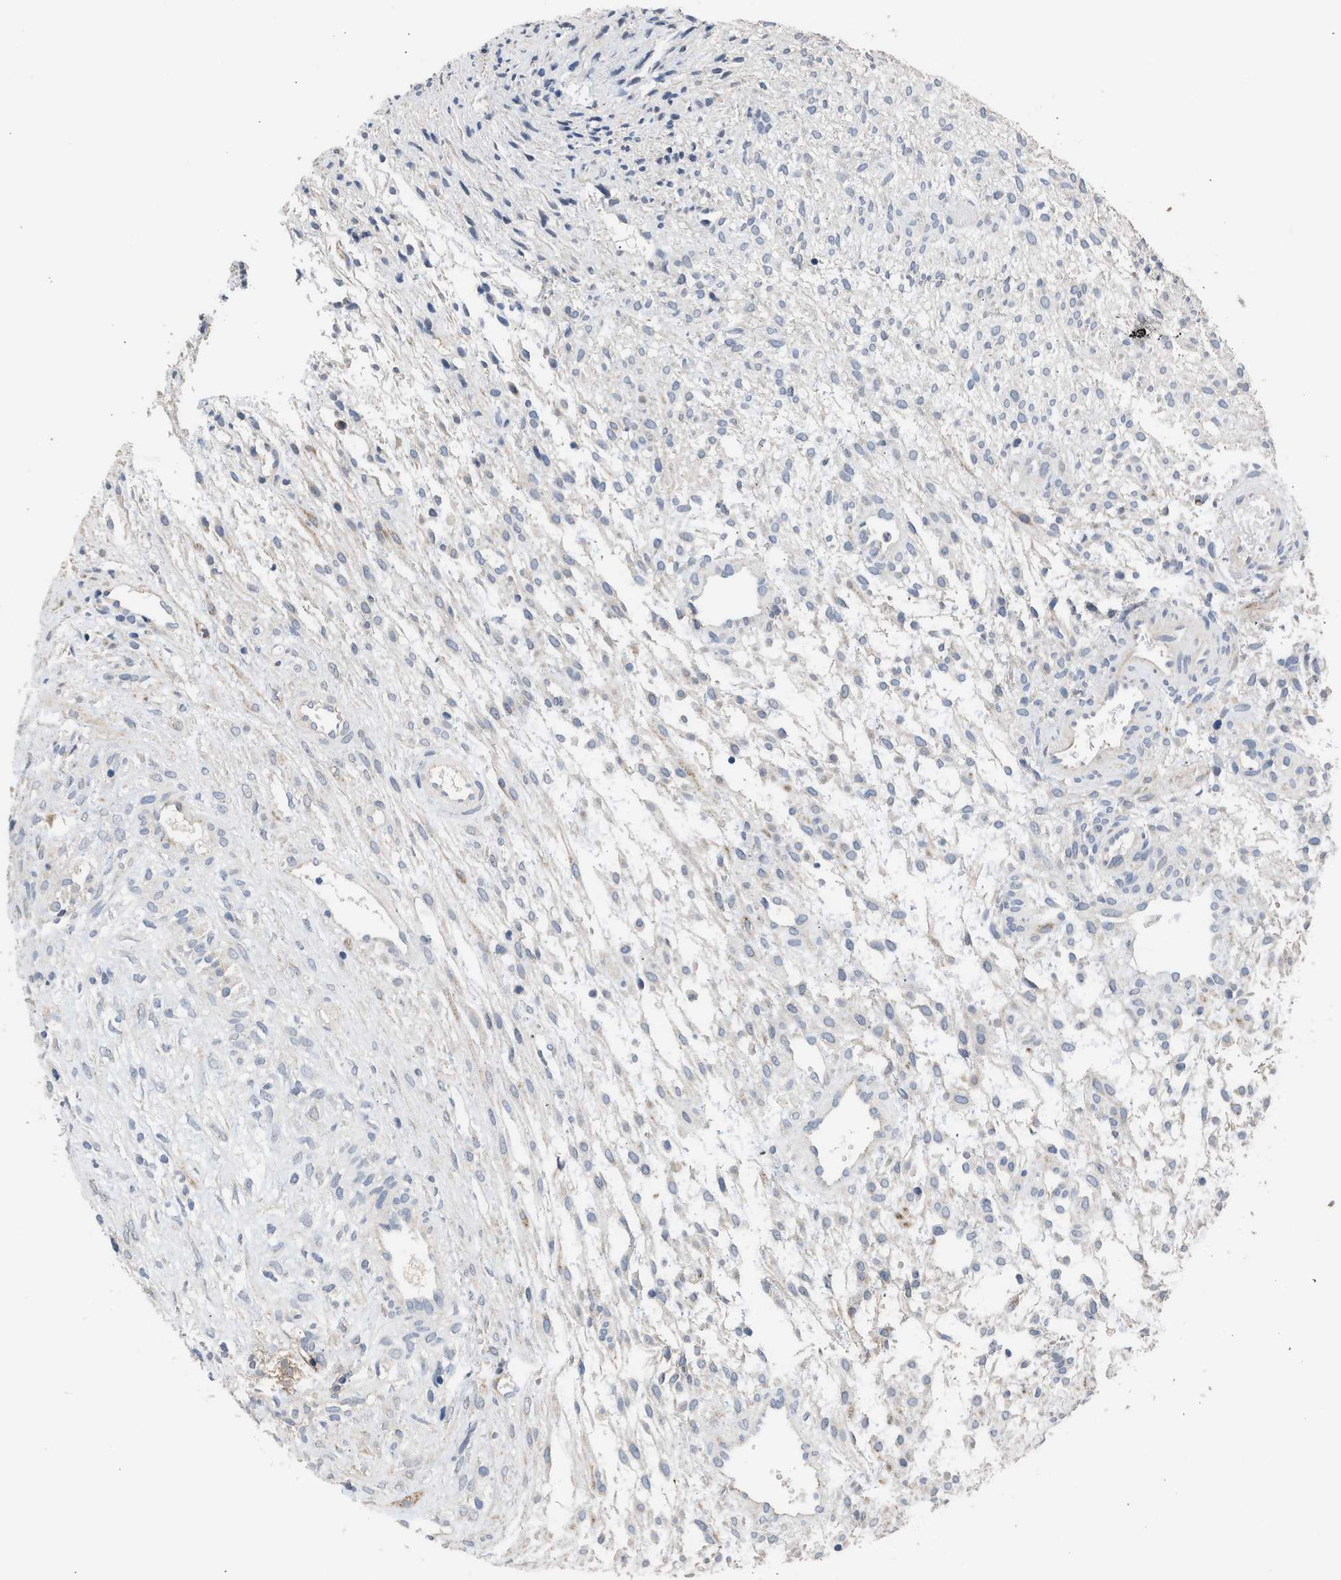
{"staining": {"intensity": "negative", "quantity": "none", "location": "none"}, "tissue": "ovary", "cell_type": "Ovarian stroma cells", "image_type": "normal", "snomed": [{"axis": "morphology", "description": "Normal tissue, NOS"}, {"axis": "morphology", "description": "Cyst, NOS"}, {"axis": "topography", "description": "Ovary"}], "caption": "High power microscopy histopathology image of an IHC micrograph of benign ovary, revealing no significant positivity in ovarian stroma cells.", "gene": "CSF3R", "patient": {"sex": "female", "age": 18}}